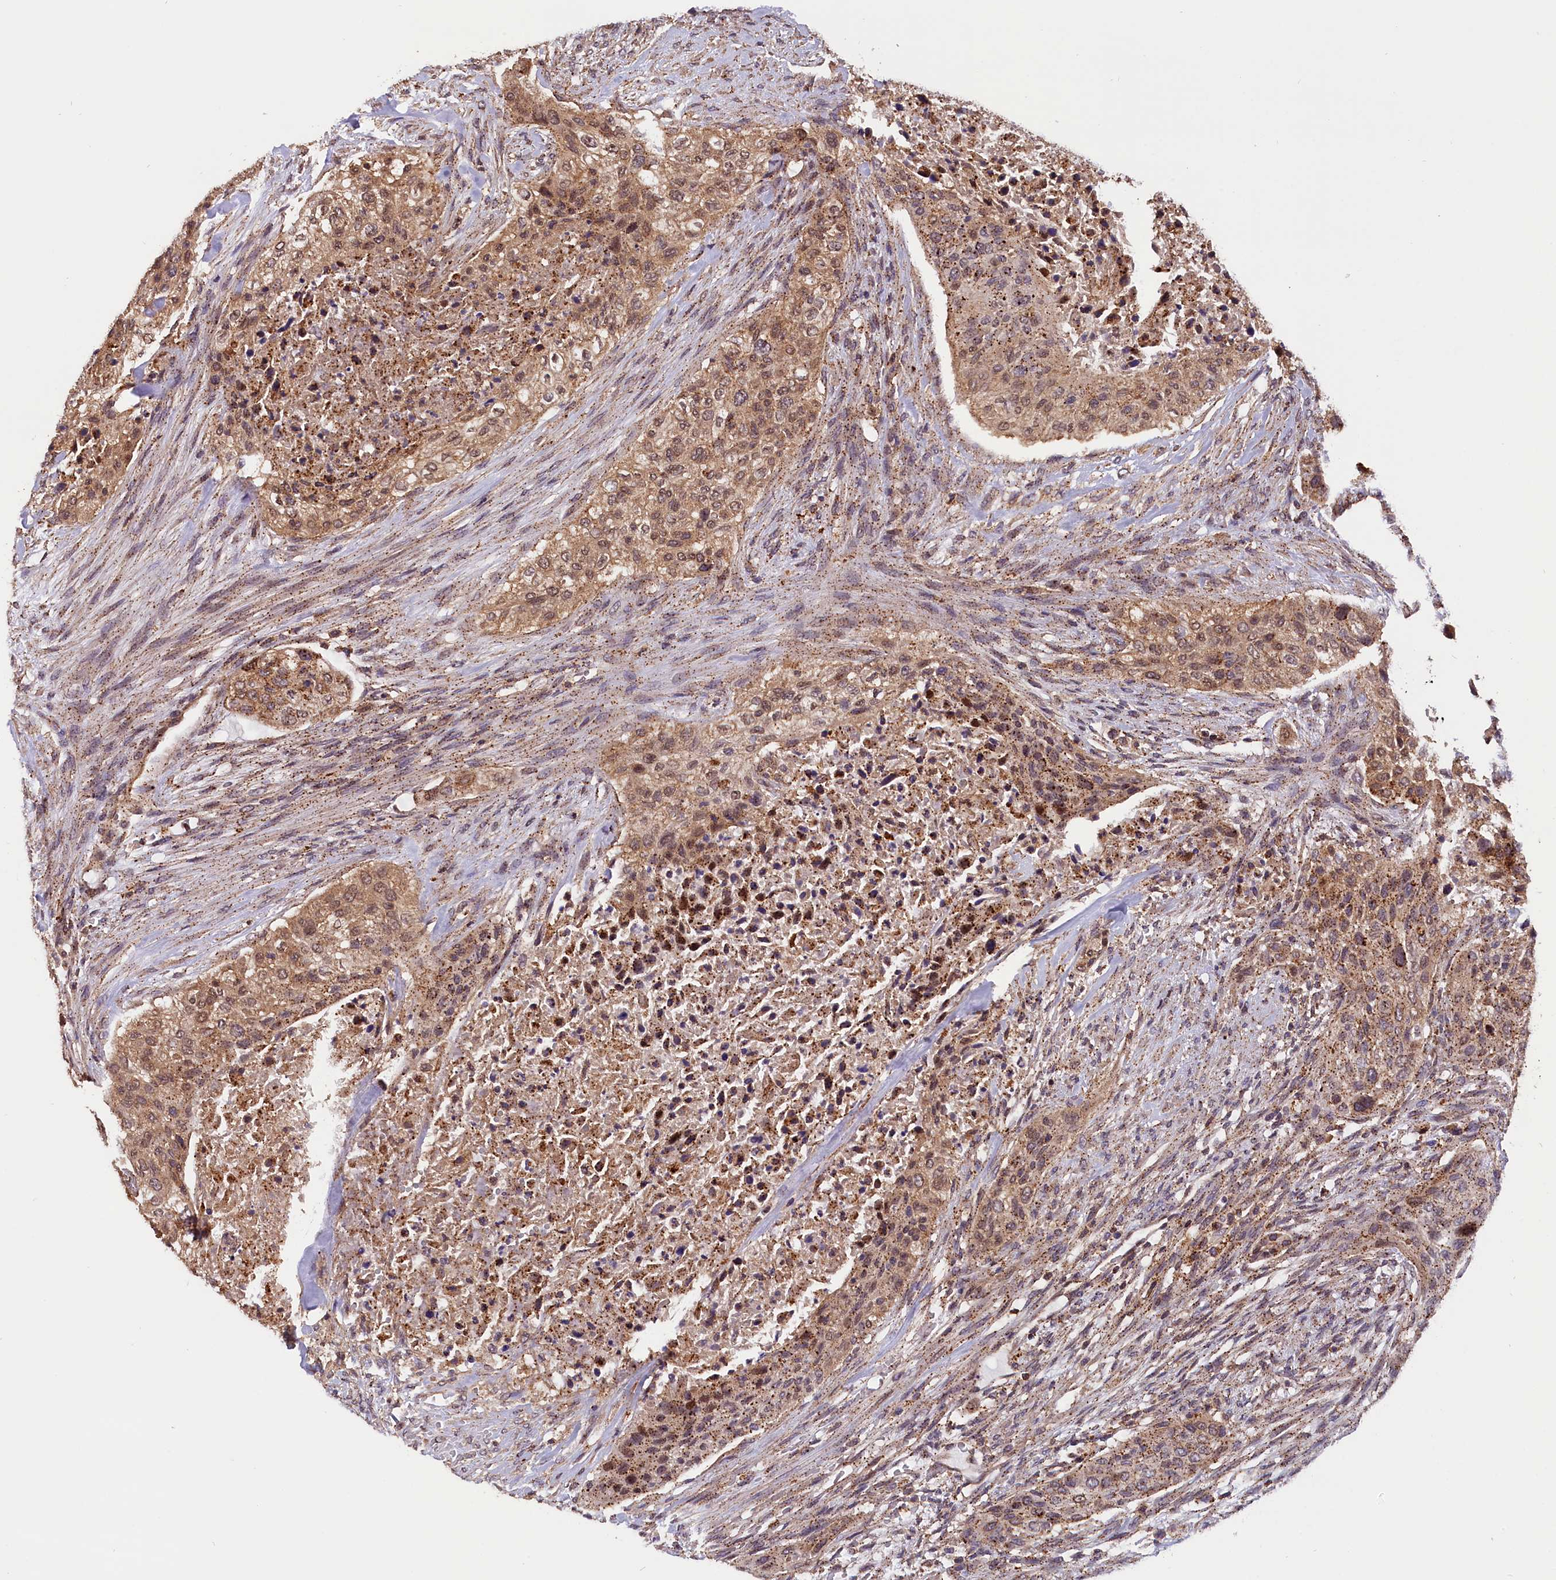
{"staining": {"intensity": "moderate", "quantity": ">75%", "location": "cytoplasmic/membranous"}, "tissue": "urothelial cancer", "cell_type": "Tumor cells", "image_type": "cancer", "snomed": [{"axis": "morphology", "description": "Urothelial carcinoma, High grade"}, {"axis": "topography", "description": "Urinary bladder"}], "caption": "High-magnification brightfield microscopy of urothelial cancer stained with DAB (brown) and counterstained with hematoxylin (blue). tumor cells exhibit moderate cytoplasmic/membranous positivity is identified in approximately>75% of cells. (DAB IHC, brown staining for protein, blue staining for nuclei).", "gene": "IST1", "patient": {"sex": "male", "age": 35}}